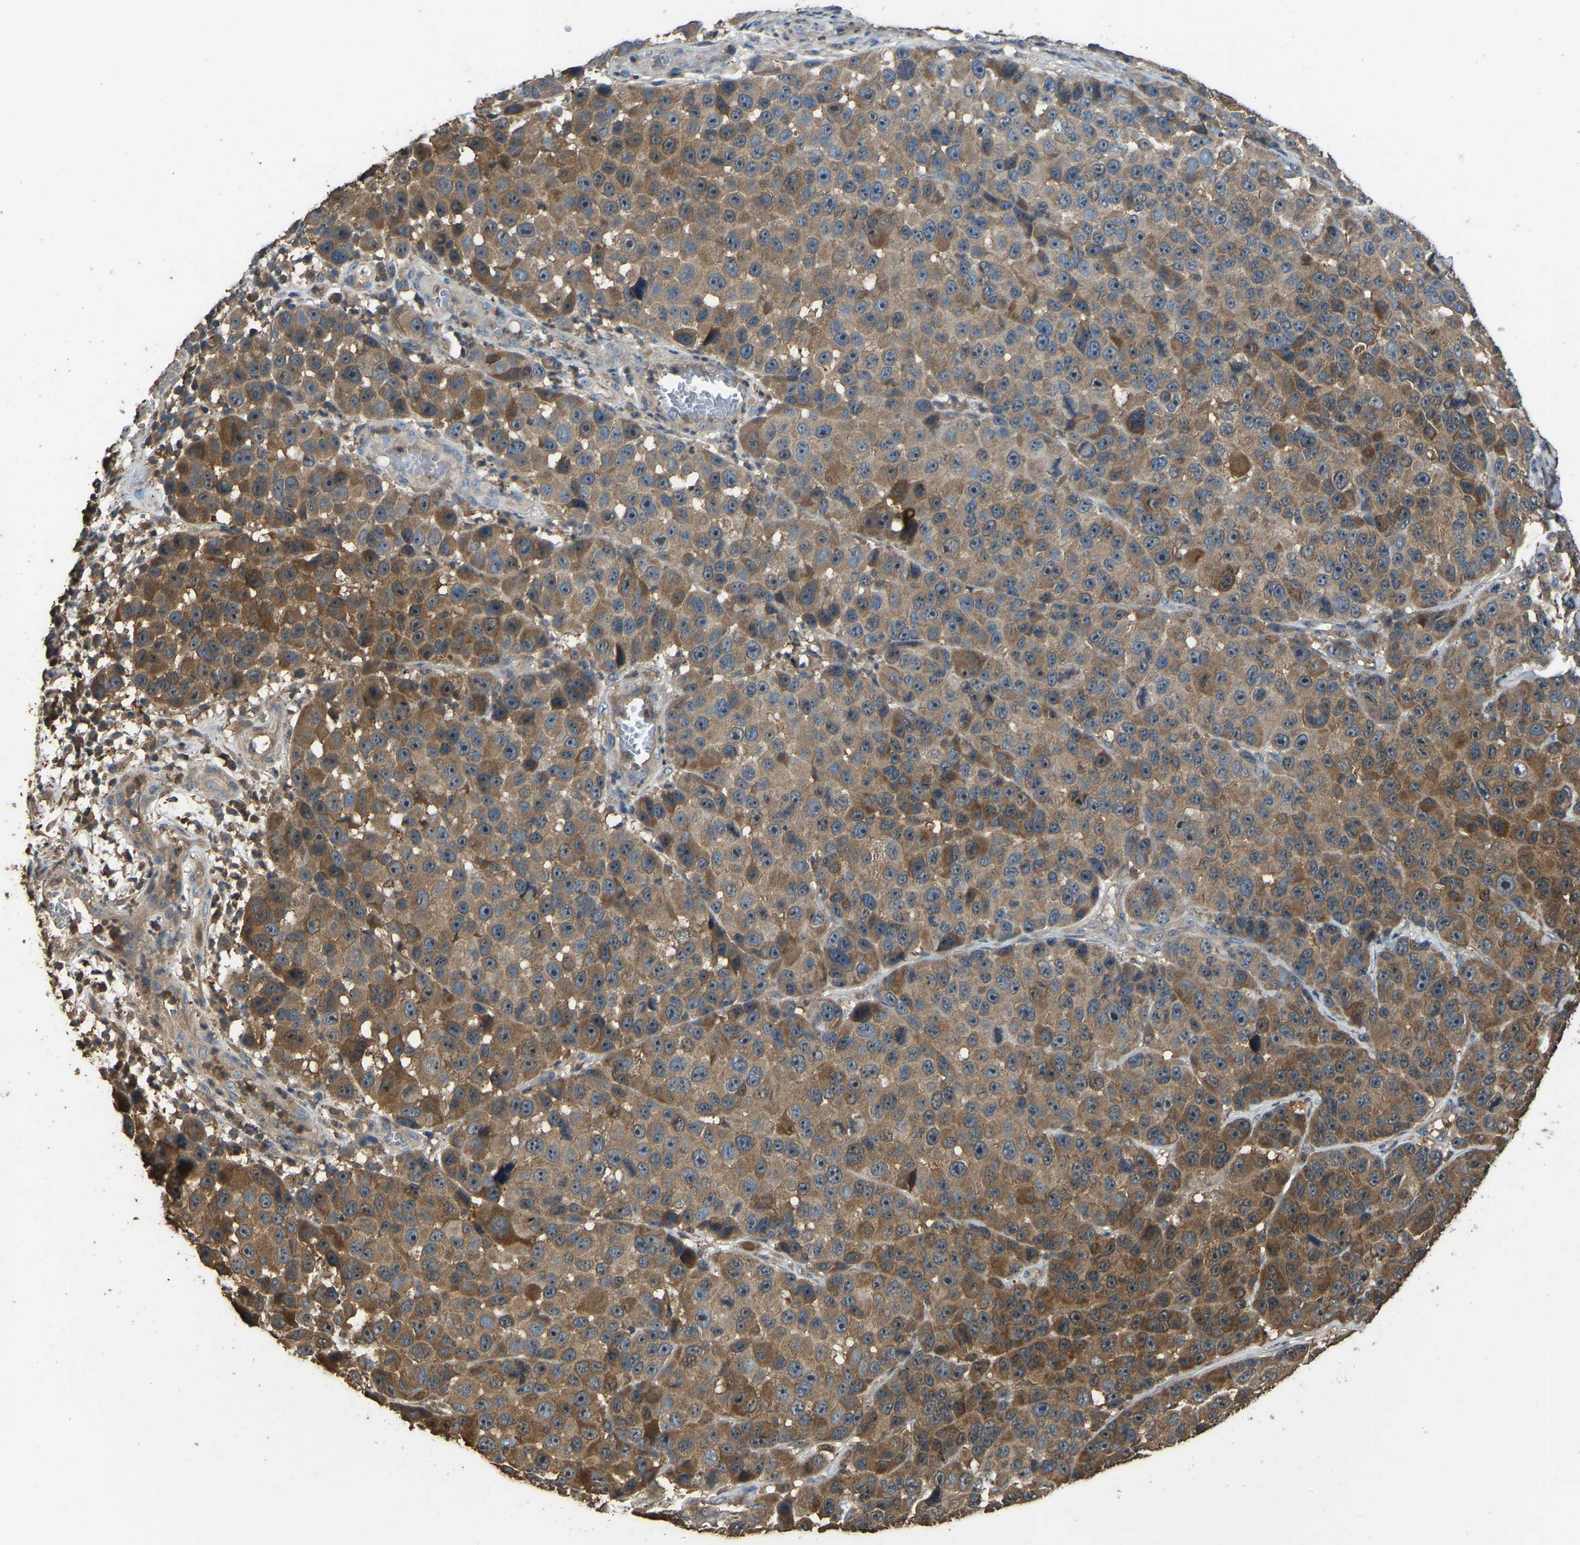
{"staining": {"intensity": "moderate", "quantity": ">75%", "location": "cytoplasmic/membranous"}, "tissue": "melanoma", "cell_type": "Tumor cells", "image_type": "cancer", "snomed": [{"axis": "morphology", "description": "Malignant melanoma, NOS"}, {"axis": "topography", "description": "Skin"}], "caption": "Immunohistochemical staining of melanoma shows moderate cytoplasmic/membranous protein expression in approximately >75% of tumor cells. The staining was performed using DAB, with brown indicating positive protein expression. Nuclei are stained blue with hematoxylin.", "gene": "FHIT", "patient": {"sex": "male", "age": 53}}